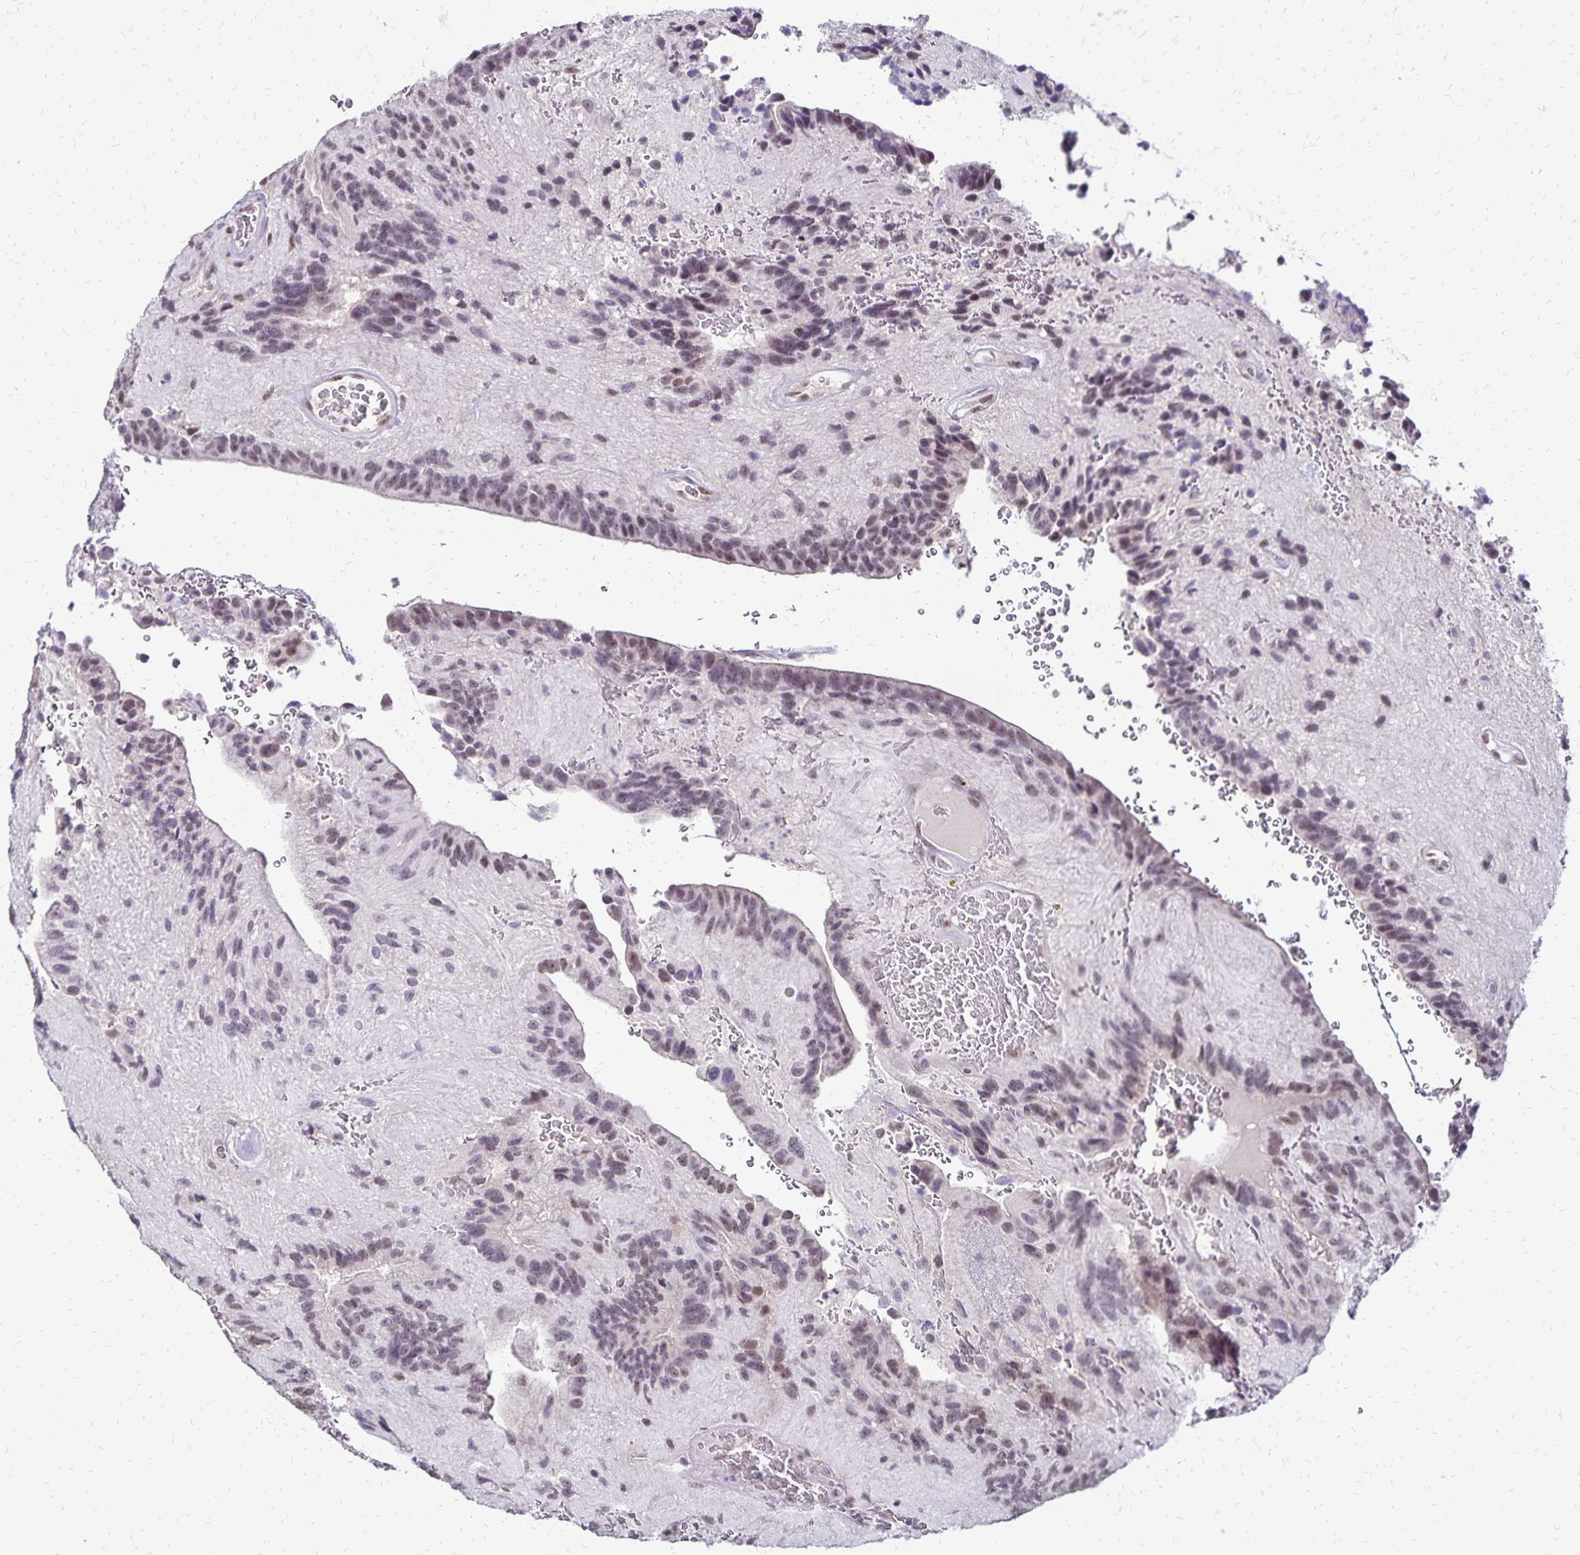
{"staining": {"intensity": "weak", "quantity": "<25%", "location": "nuclear"}, "tissue": "glioma", "cell_type": "Tumor cells", "image_type": "cancer", "snomed": [{"axis": "morphology", "description": "Glioma, malignant, Low grade"}, {"axis": "topography", "description": "Brain"}], "caption": "There is no significant staining in tumor cells of glioma.", "gene": "POLB", "patient": {"sex": "male", "age": 31}}